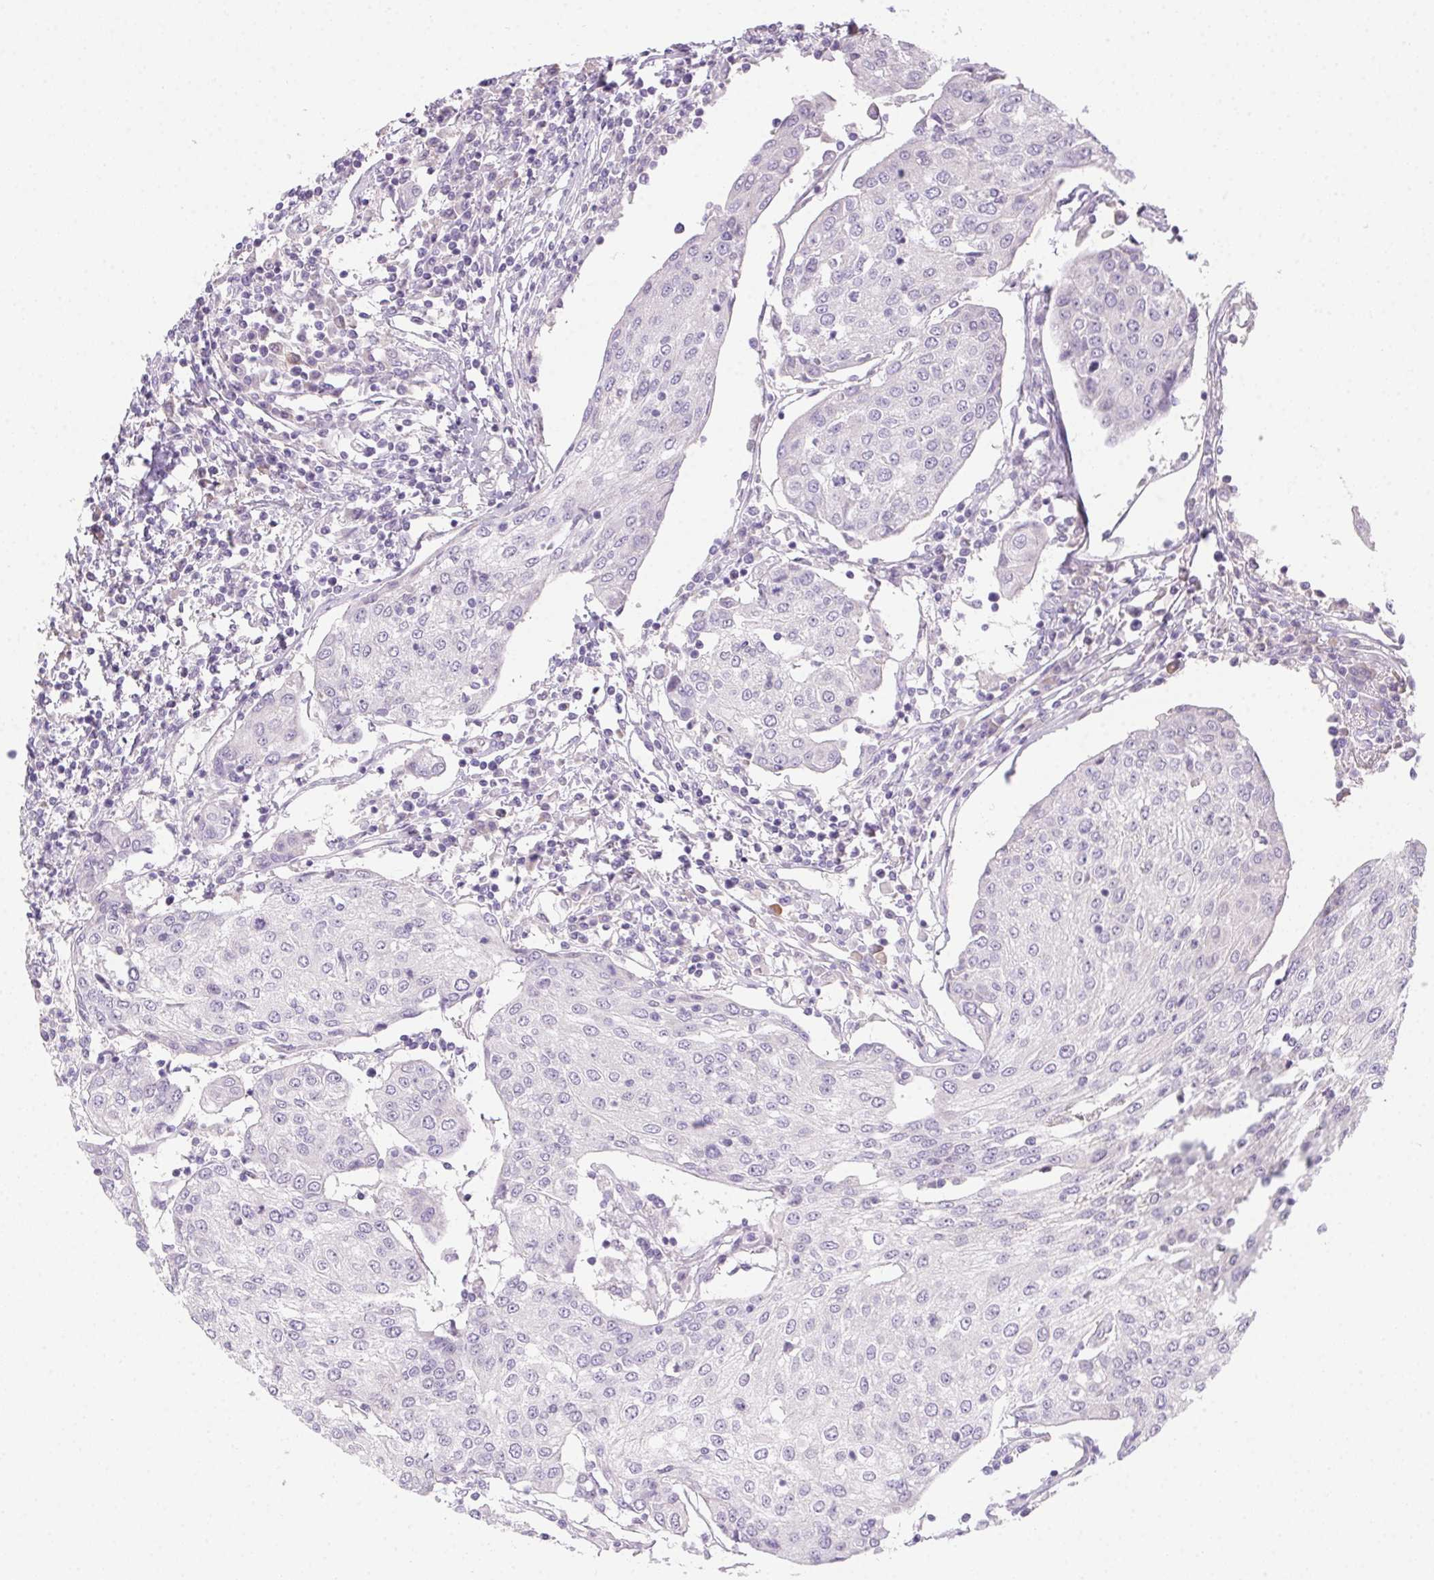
{"staining": {"intensity": "negative", "quantity": "none", "location": "none"}, "tissue": "urothelial cancer", "cell_type": "Tumor cells", "image_type": "cancer", "snomed": [{"axis": "morphology", "description": "Urothelial carcinoma, High grade"}, {"axis": "topography", "description": "Urinary bladder"}], "caption": "Immunohistochemistry (IHC) of human high-grade urothelial carcinoma demonstrates no staining in tumor cells.", "gene": "SP9", "patient": {"sex": "female", "age": 85}}